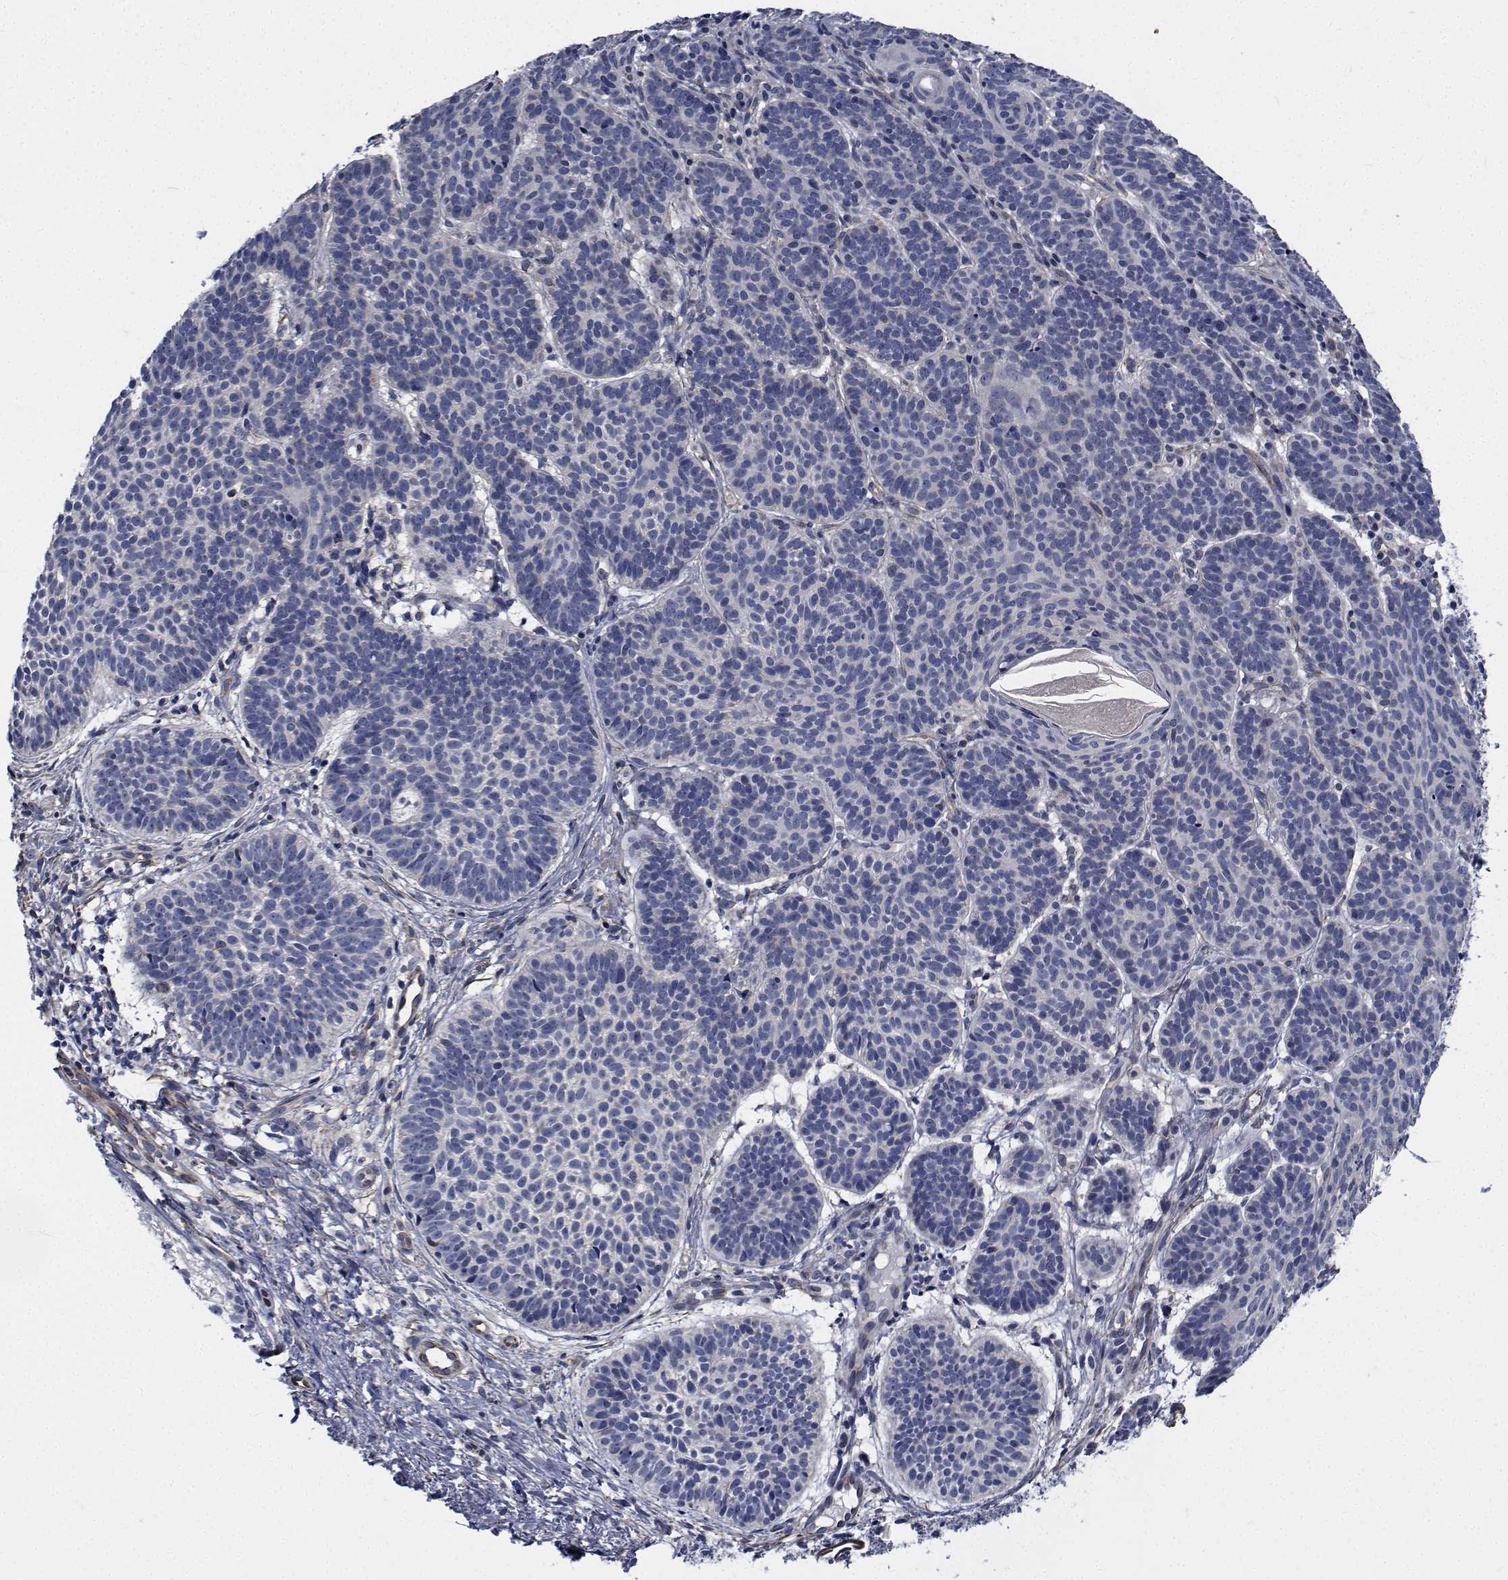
{"staining": {"intensity": "negative", "quantity": "none", "location": "none"}, "tissue": "skin cancer", "cell_type": "Tumor cells", "image_type": "cancer", "snomed": [{"axis": "morphology", "description": "Basal cell carcinoma"}, {"axis": "topography", "description": "Skin"}], "caption": "This photomicrograph is of skin cancer stained with immunohistochemistry (IHC) to label a protein in brown with the nuclei are counter-stained blue. There is no expression in tumor cells.", "gene": "TTBK1", "patient": {"sex": "male", "age": 72}}